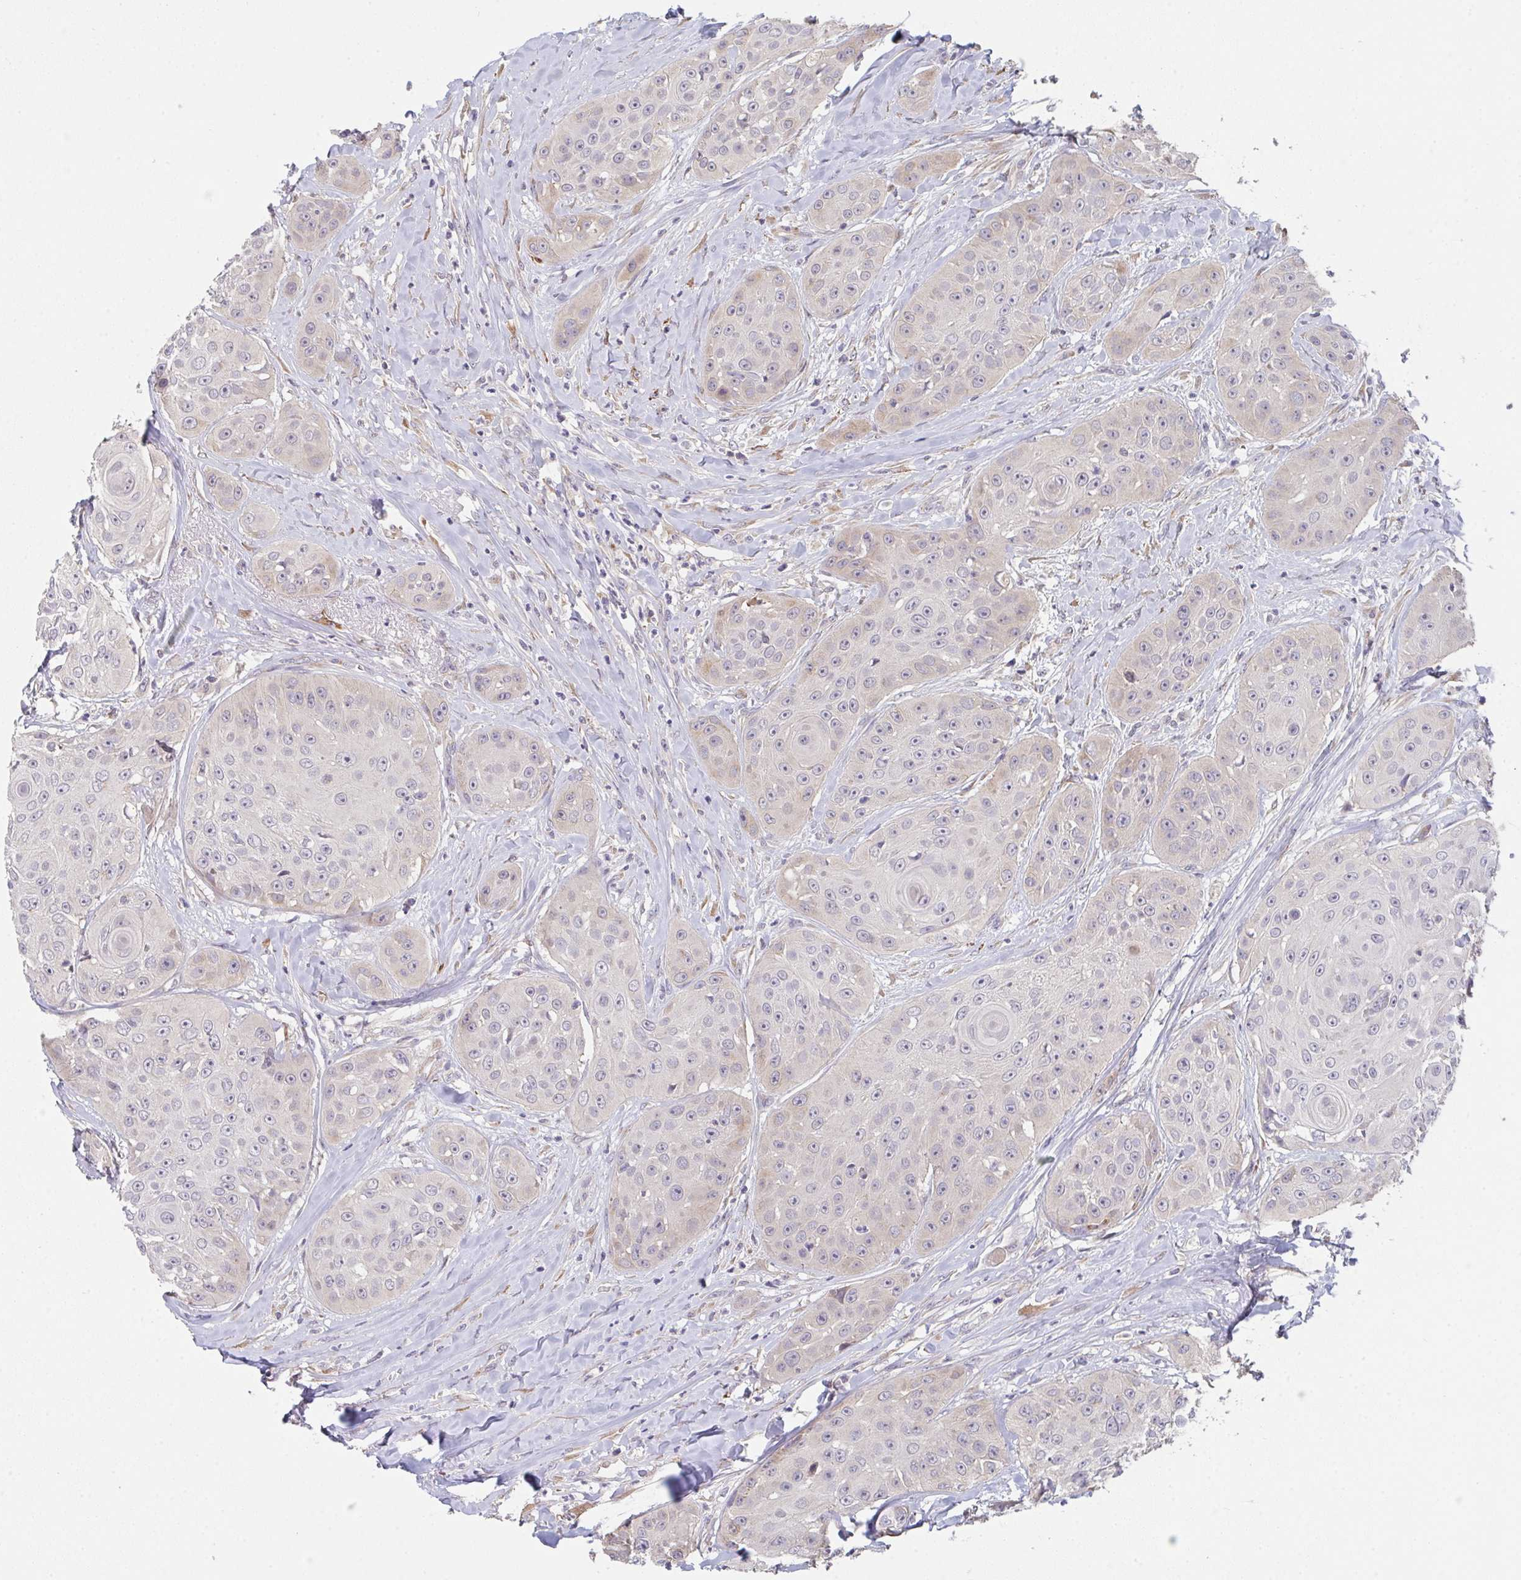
{"staining": {"intensity": "negative", "quantity": "none", "location": "none"}, "tissue": "head and neck cancer", "cell_type": "Tumor cells", "image_type": "cancer", "snomed": [{"axis": "morphology", "description": "Squamous cell carcinoma, NOS"}, {"axis": "topography", "description": "Head-Neck"}], "caption": "Immunohistochemical staining of head and neck cancer (squamous cell carcinoma) demonstrates no significant positivity in tumor cells. Nuclei are stained in blue.", "gene": "TSPAN31", "patient": {"sex": "male", "age": 83}}